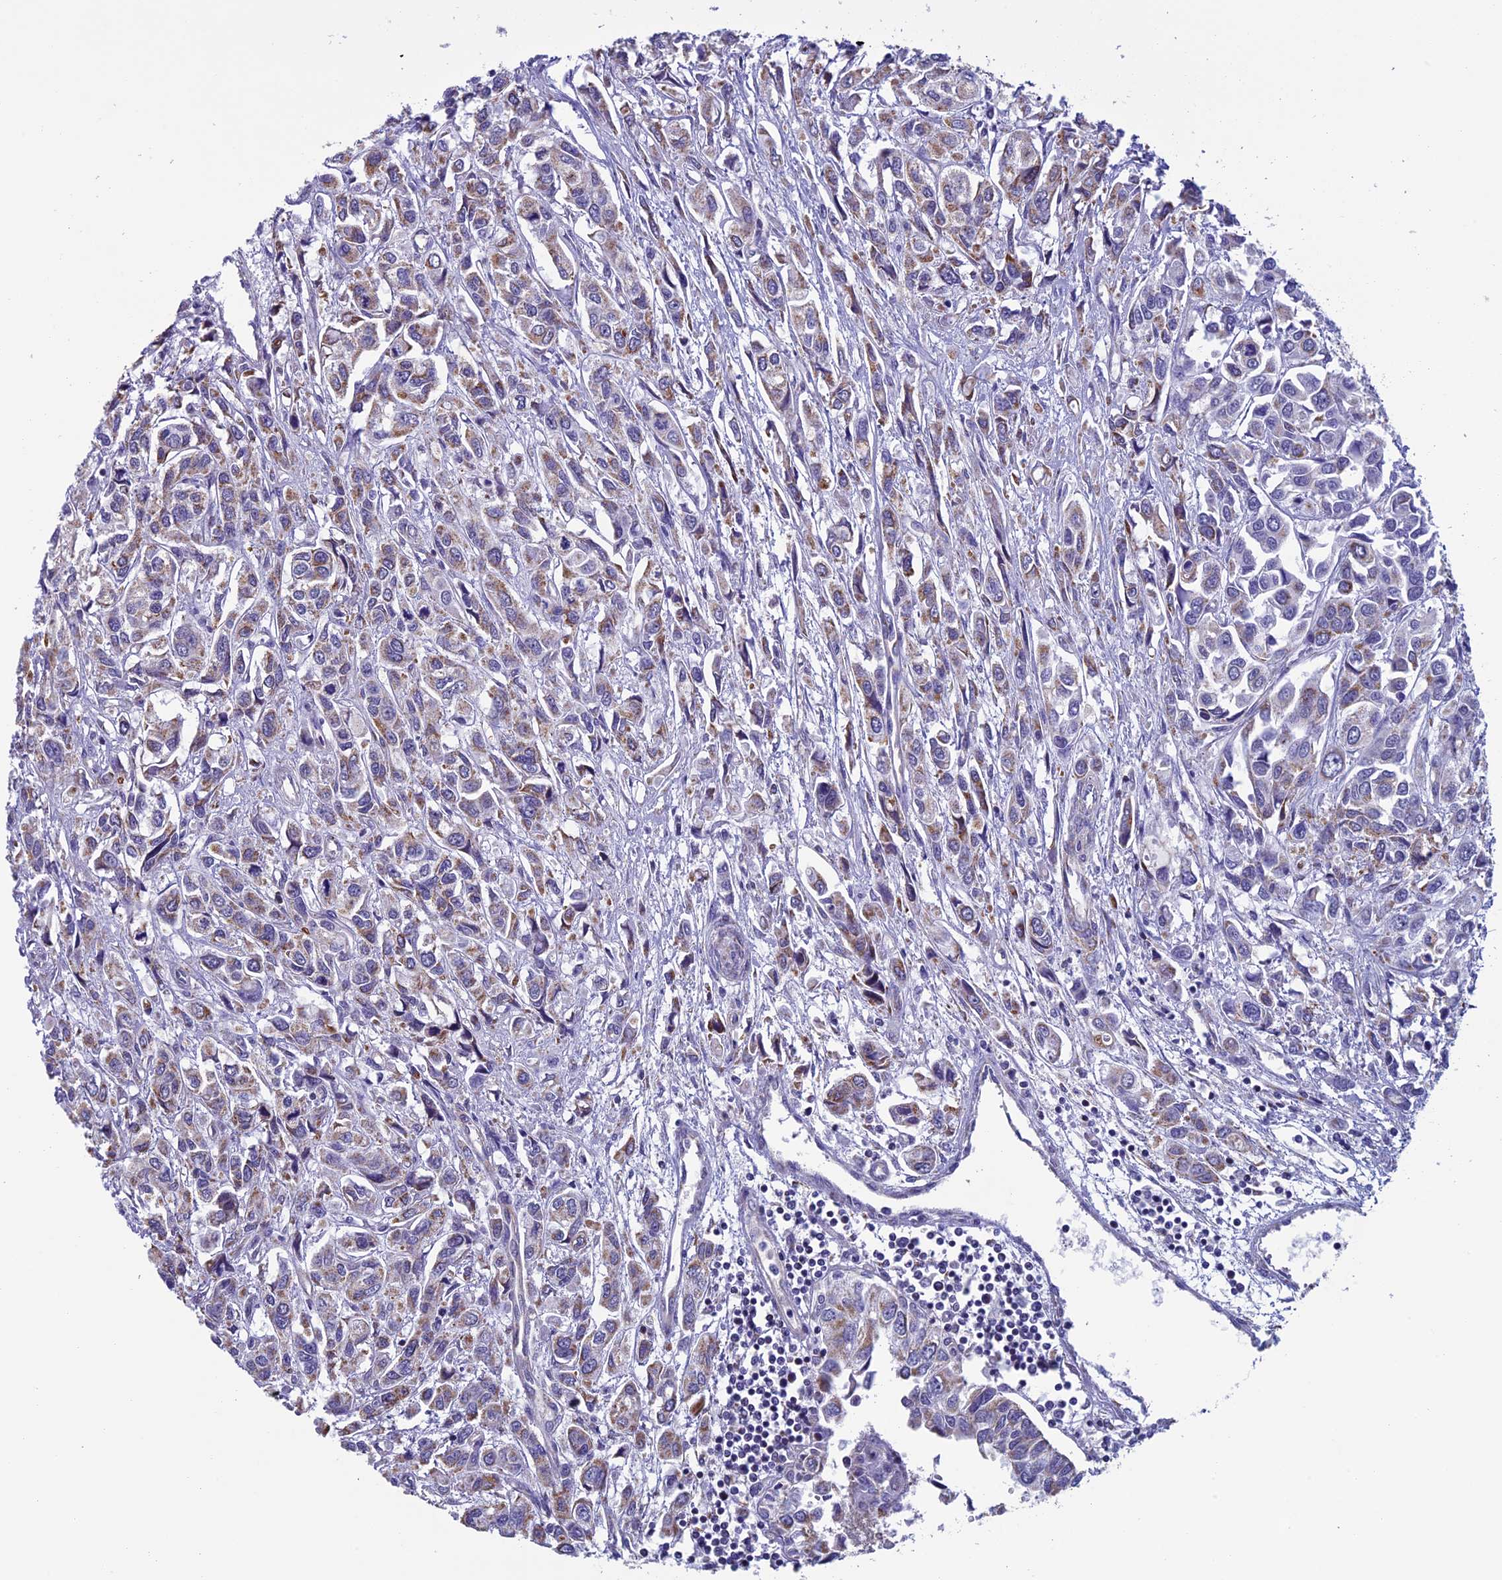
{"staining": {"intensity": "moderate", "quantity": "25%-75%", "location": "cytoplasmic/membranous"}, "tissue": "urothelial cancer", "cell_type": "Tumor cells", "image_type": "cancer", "snomed": [{"axis": "morphology", "description": "Urothelial carcinoma, High grade"}, {"axis": "topography", "description": "Urinary bladder"}], "caption": "A photomicrograph of human urothelial cancer stained for a protein demonstrates moderate cytoplasmic/membranous brown staining in tumor cells. The protein is shown in brown color, while the nuclei are stained blue.", "gene": "MFSD12", "patient": {"sex": "male", "age": 67}}